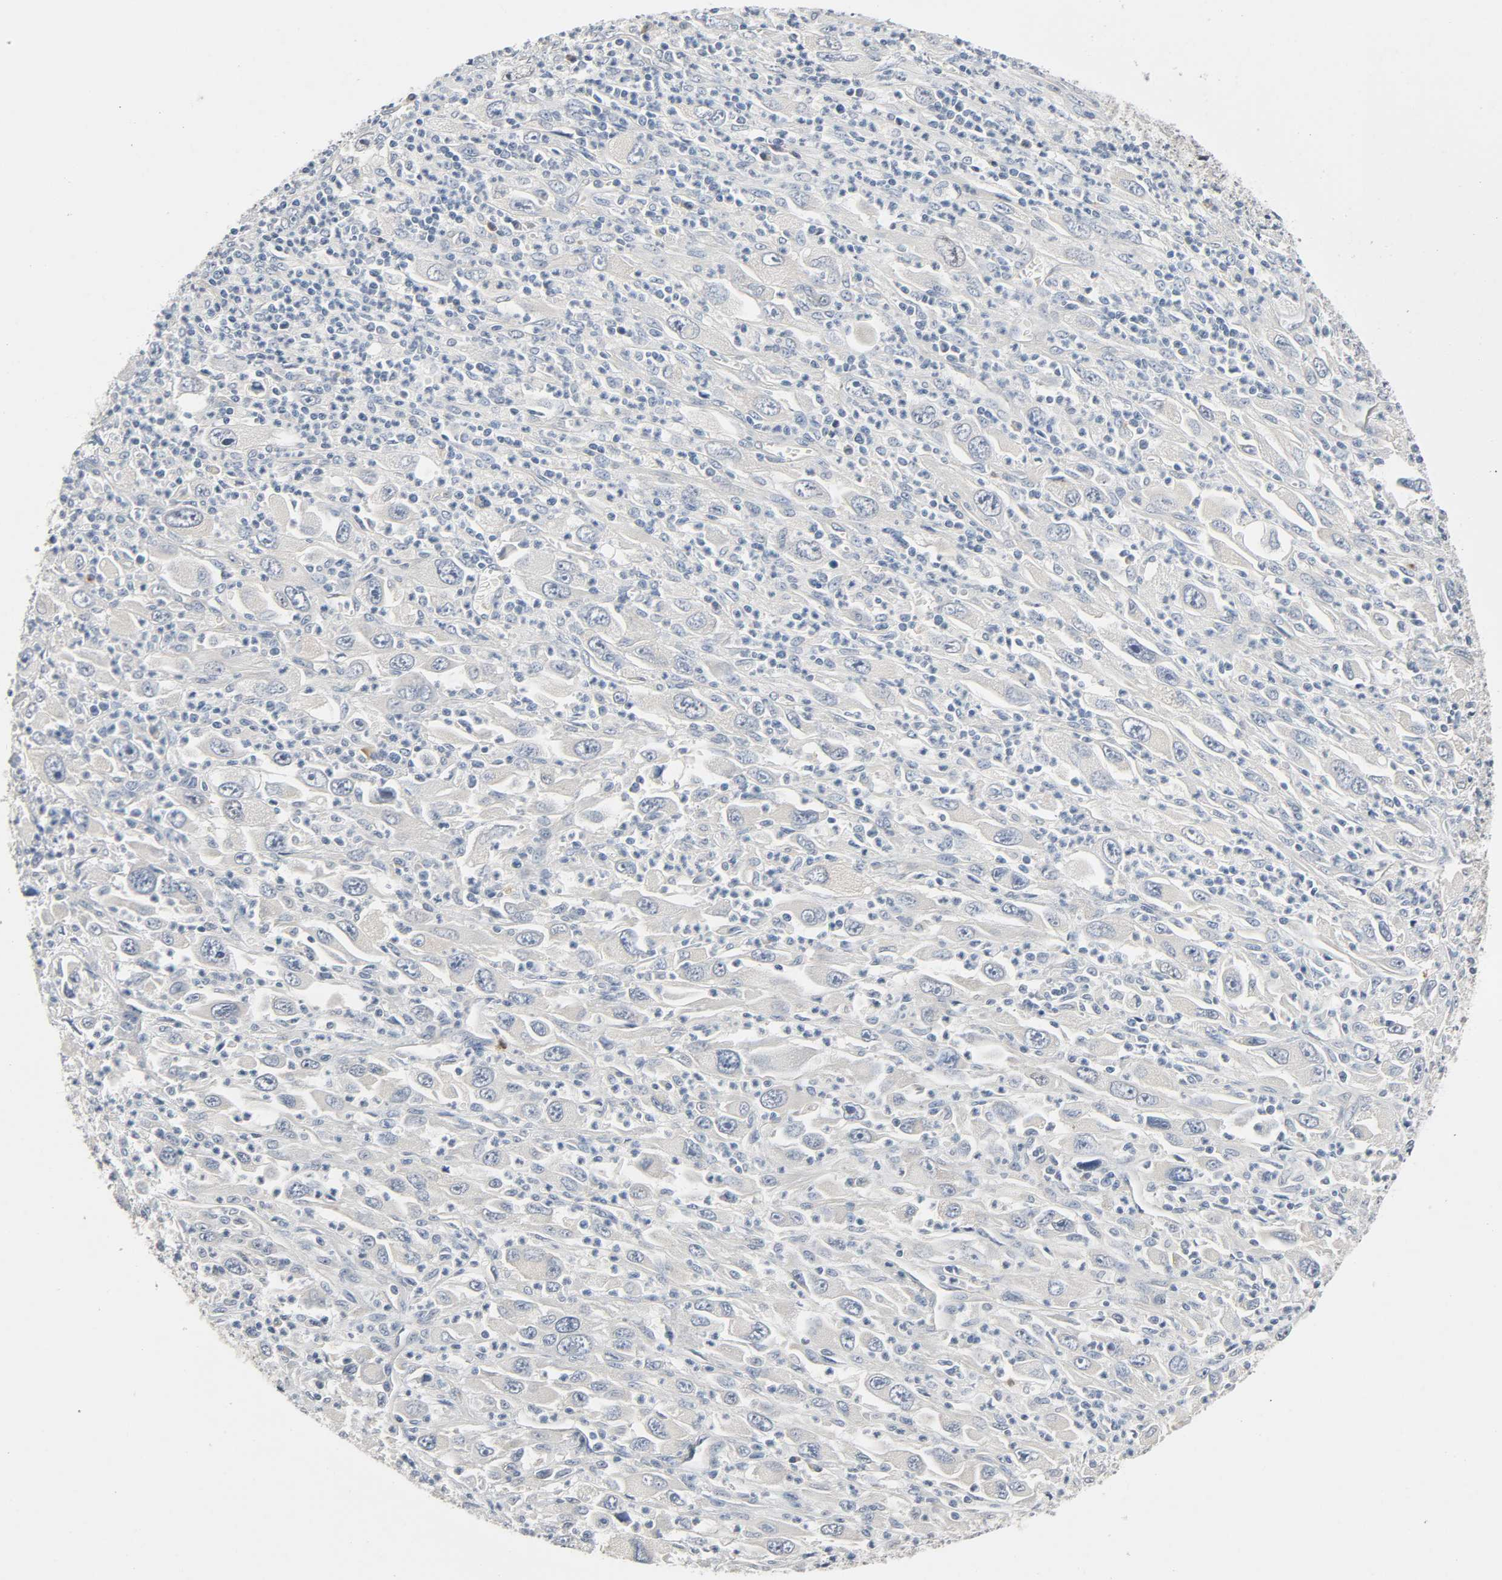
{"staining": {"intensity": "negative", "quantity": "none", "location": "none"}, "tissue": "melanoma", "cell_type": "Tumor cells", "image_type": "cancer", "snomed": [{"axis": "morphology", "description": "Malignant melanoma, Metastatic site"}, {"axis": "topography", "description": "Skin"}], "caption": "An immunohistochemistry photomicrograph of melanoma is shown. There is no staining in tumor cells of melanoma.", "gene": "LIMCH1", "patient": {"sex": "female", "age": 56}}